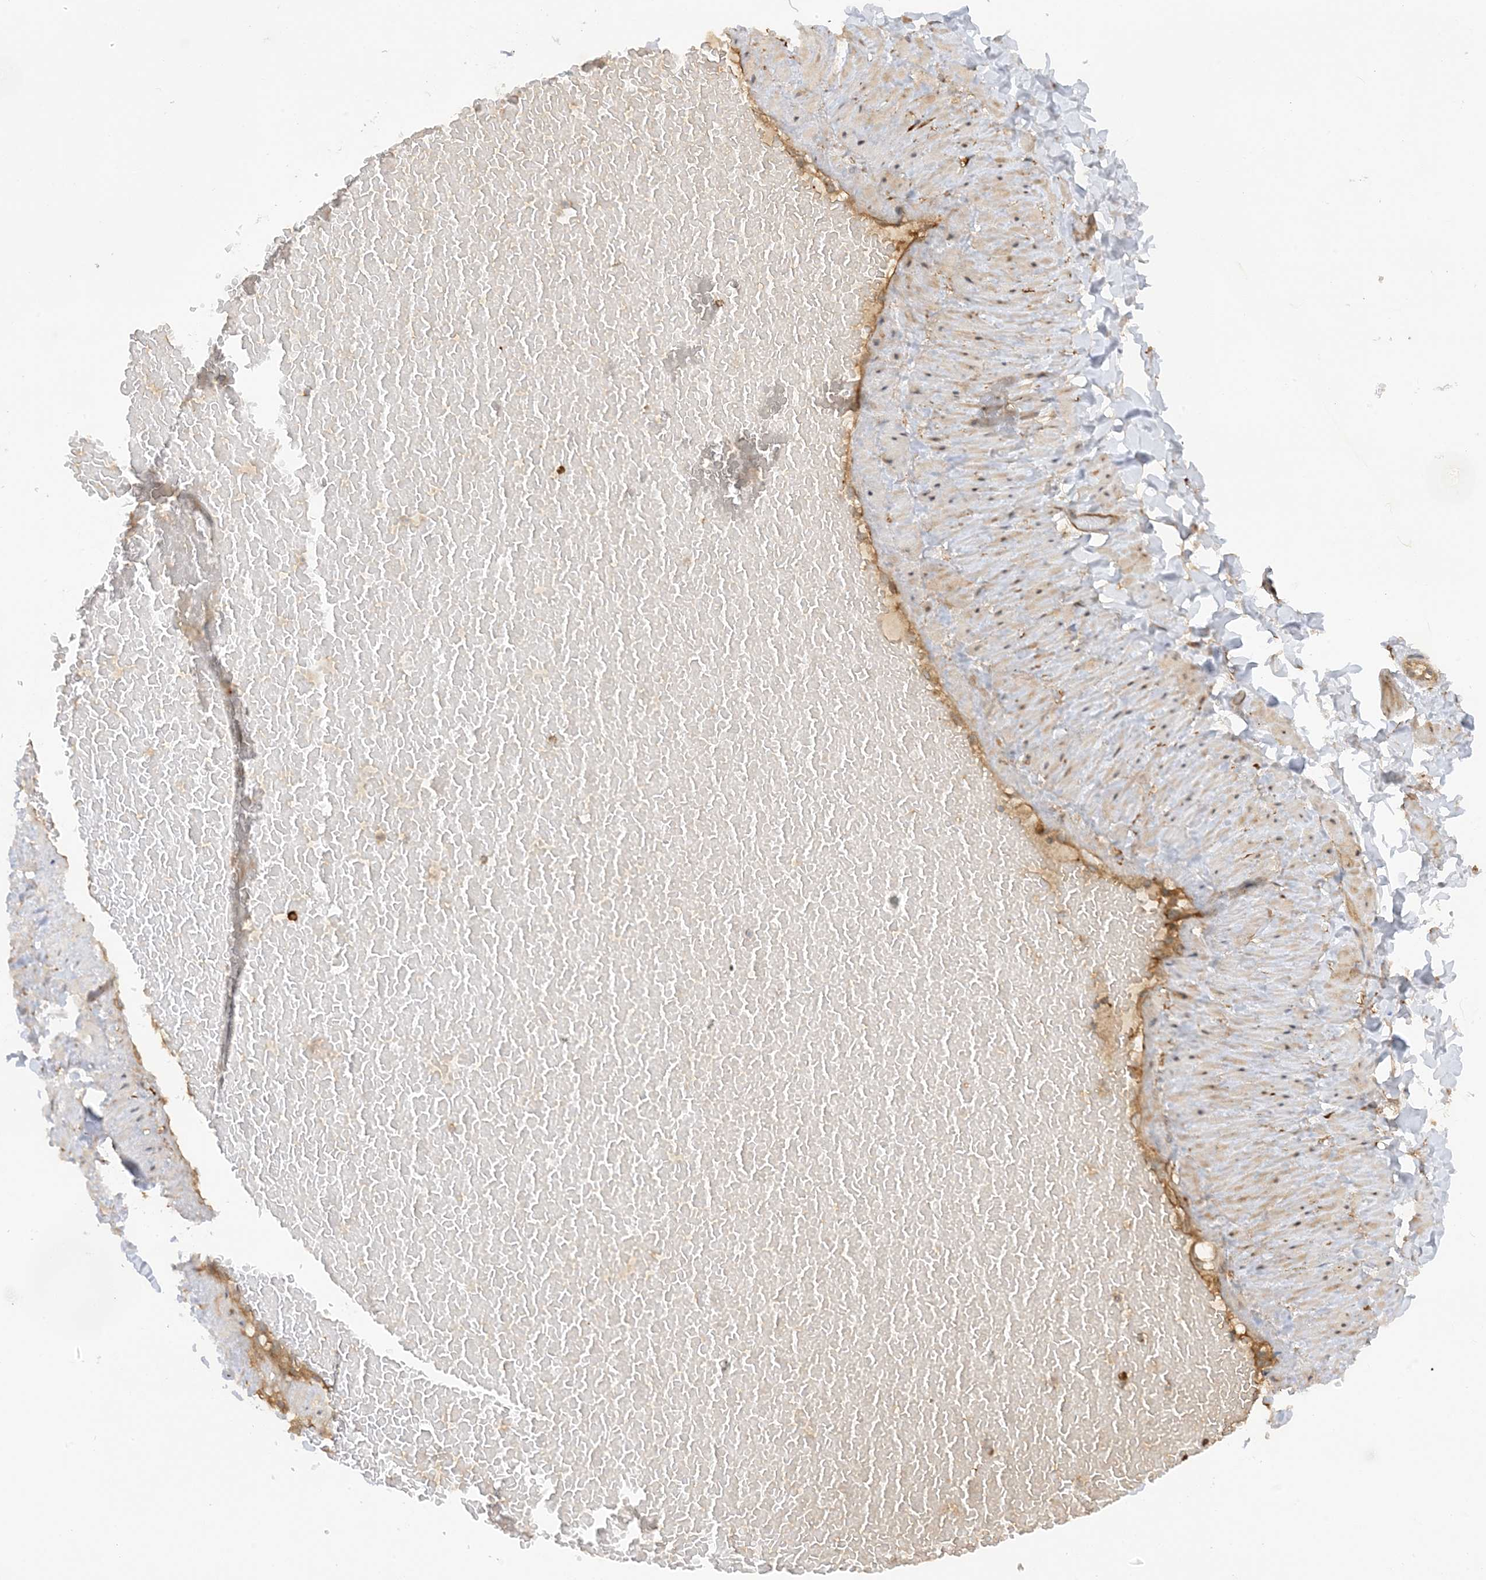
{"staining": {"intensity": "negative", "quantity": "none", "location": "none"}, "tissue": "adipose tissue", "cell_type": "Adipocytes", "image_type": "normal", "snomed": [{"axis": "morphology", "description": "Normal tissue, NOS"}, {"axis": "topography", "description": "Adipose tissue"}, {"axis": "topography", "description": "Vascular tissue"}, {"axis": "topography", "description": "Peripheral nerve tissue"}], "caption": "Protein analysis of unremarkable adipose tissue demonstrates no significant expression in adipocytes. (DAB (3,3'-diaminobenzidine) immunohistochemistry, high magnification).", "gene": "PHACTR2", "patient": {"sex": "male", "age": 25}}